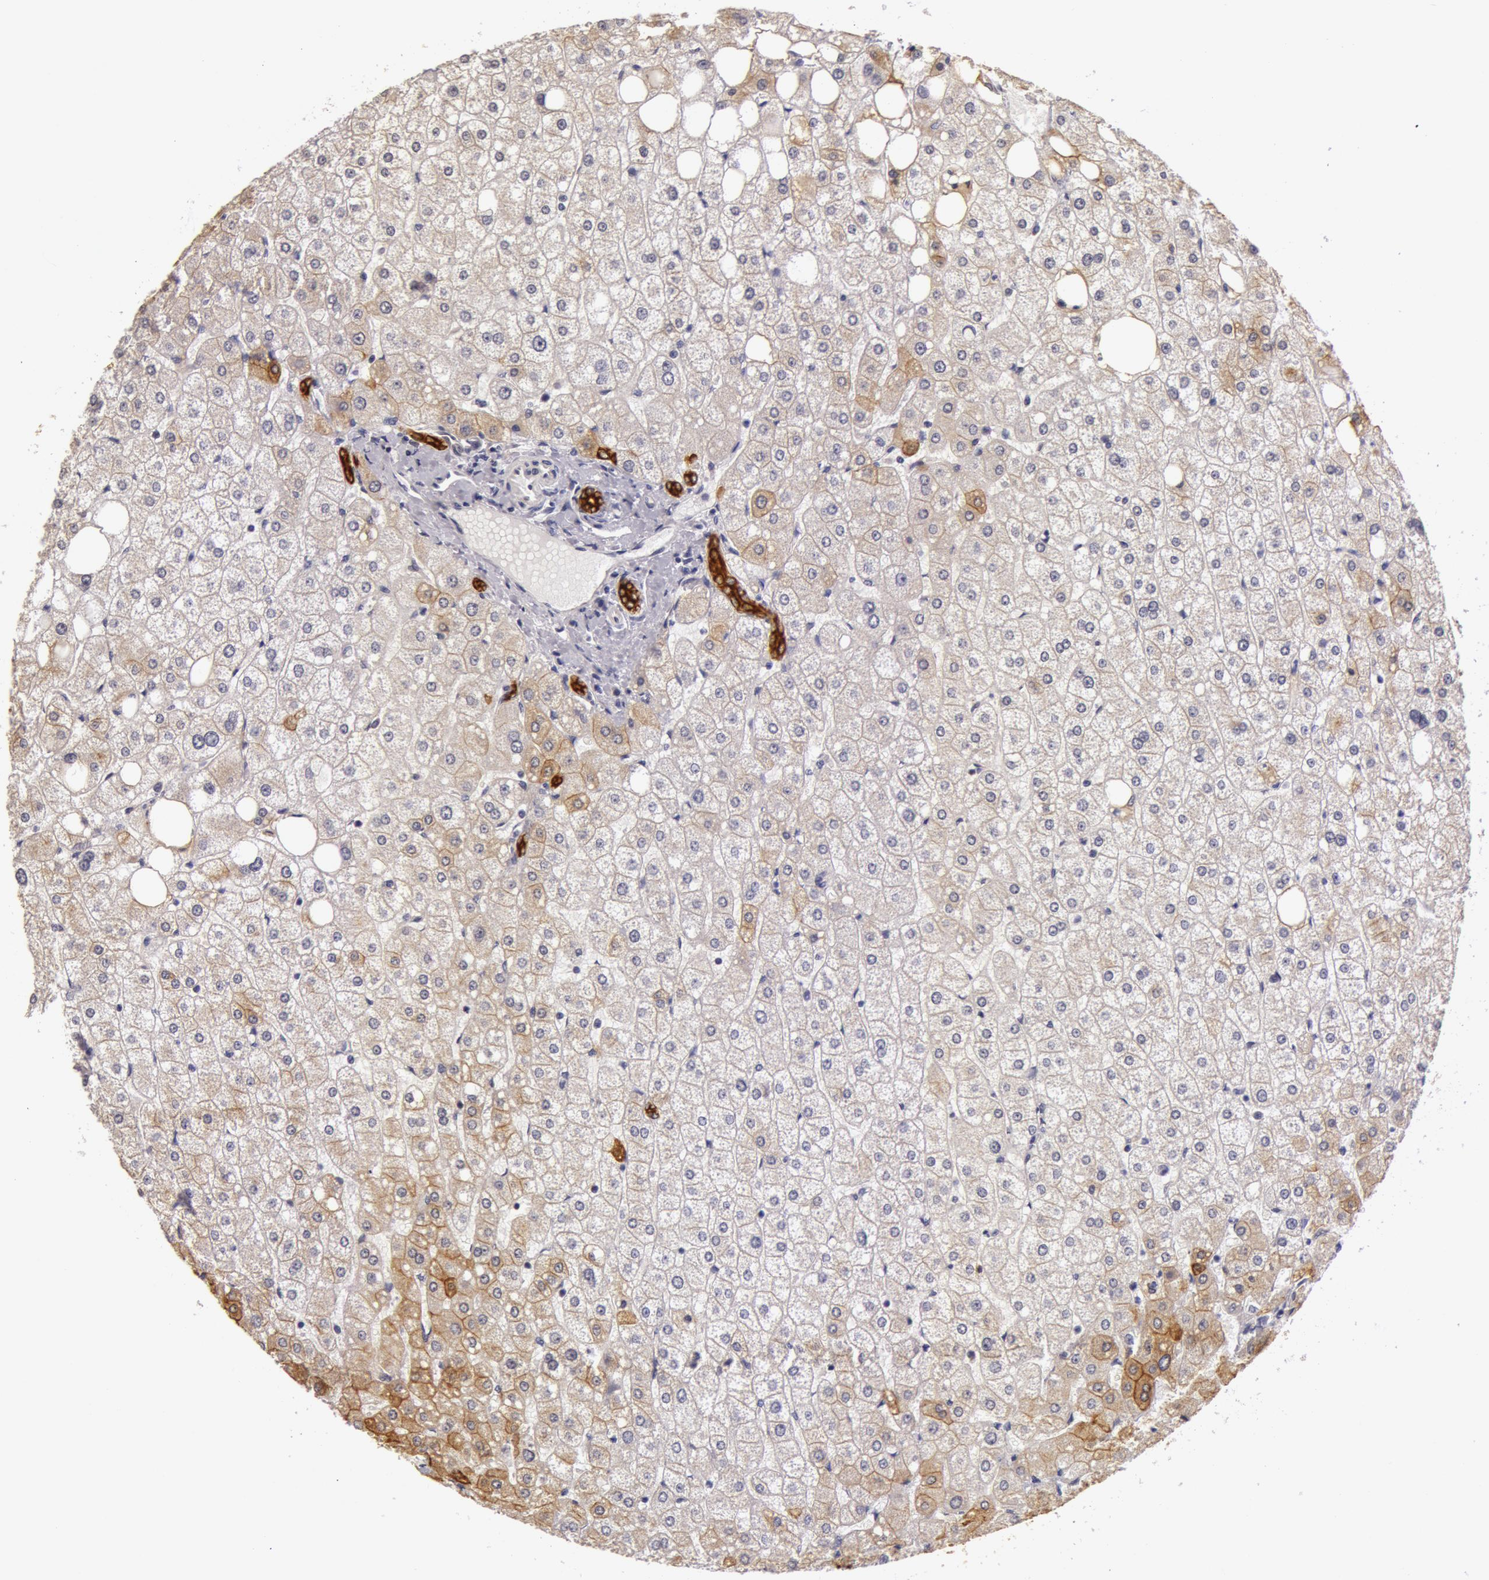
{"staining": {"intensity": "strong", "quantity": ">75%", "location": "cytoplasmic/membranous"}, "tissue": "liver", "cell_type": "Cholangiocytes", "image_type": "normal", "snomed": [{"axis": "morphology", "description": "Normal tissue, NOS"}, {"axis": "topography", "description": "Liver"}], "caption": "Immunohistochemistry (IHC) of benign liver displays high levels of strong cytoplasmic/membranous positivity in about >75% of cholangiocytes.", "gene": "KRT18", "patient": {"sex": "male", "age": 35}}